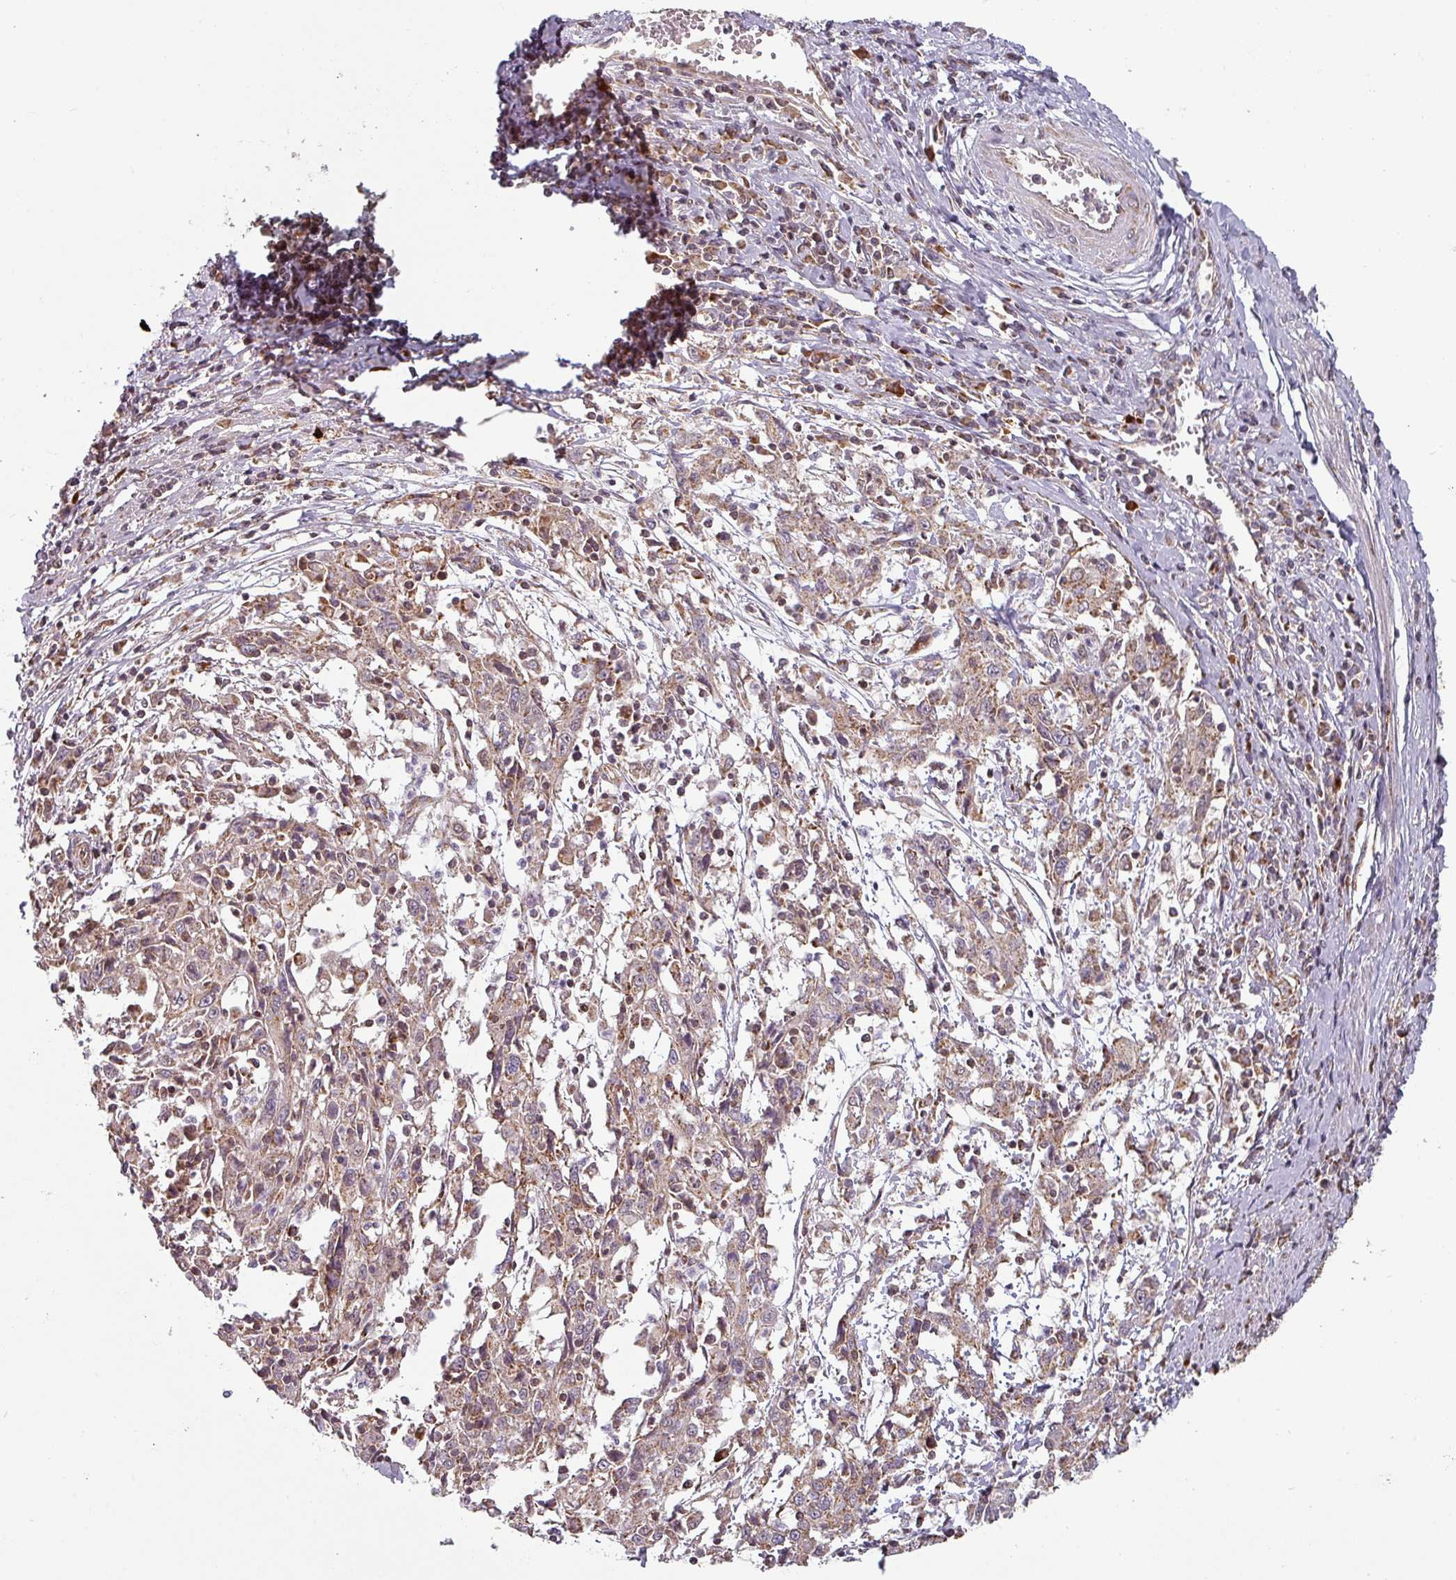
{"staining": {"intensity": "weak", "quantity": ">75%", "location": "cytoplasmic/membranous"}, "tissue": "cervical cancer", "cell_type": "Tumor cells", "image_type": "cancer", "snomed": [{"axis": "morphology", "description": "Squamous cell carcinoma, NOS"}, {"axis": "topography", "description": "Cervix"}], "caption": "Immunohistochemistry (IHC) (DAB) staining of cervical cancer (squamous cell carcinoma) reveals weak cytoplasmic/membranous protein expression in about >75% of tumor cells.", "gene": "MRPS16", "patient": {"sex": "female", "age": 46}}